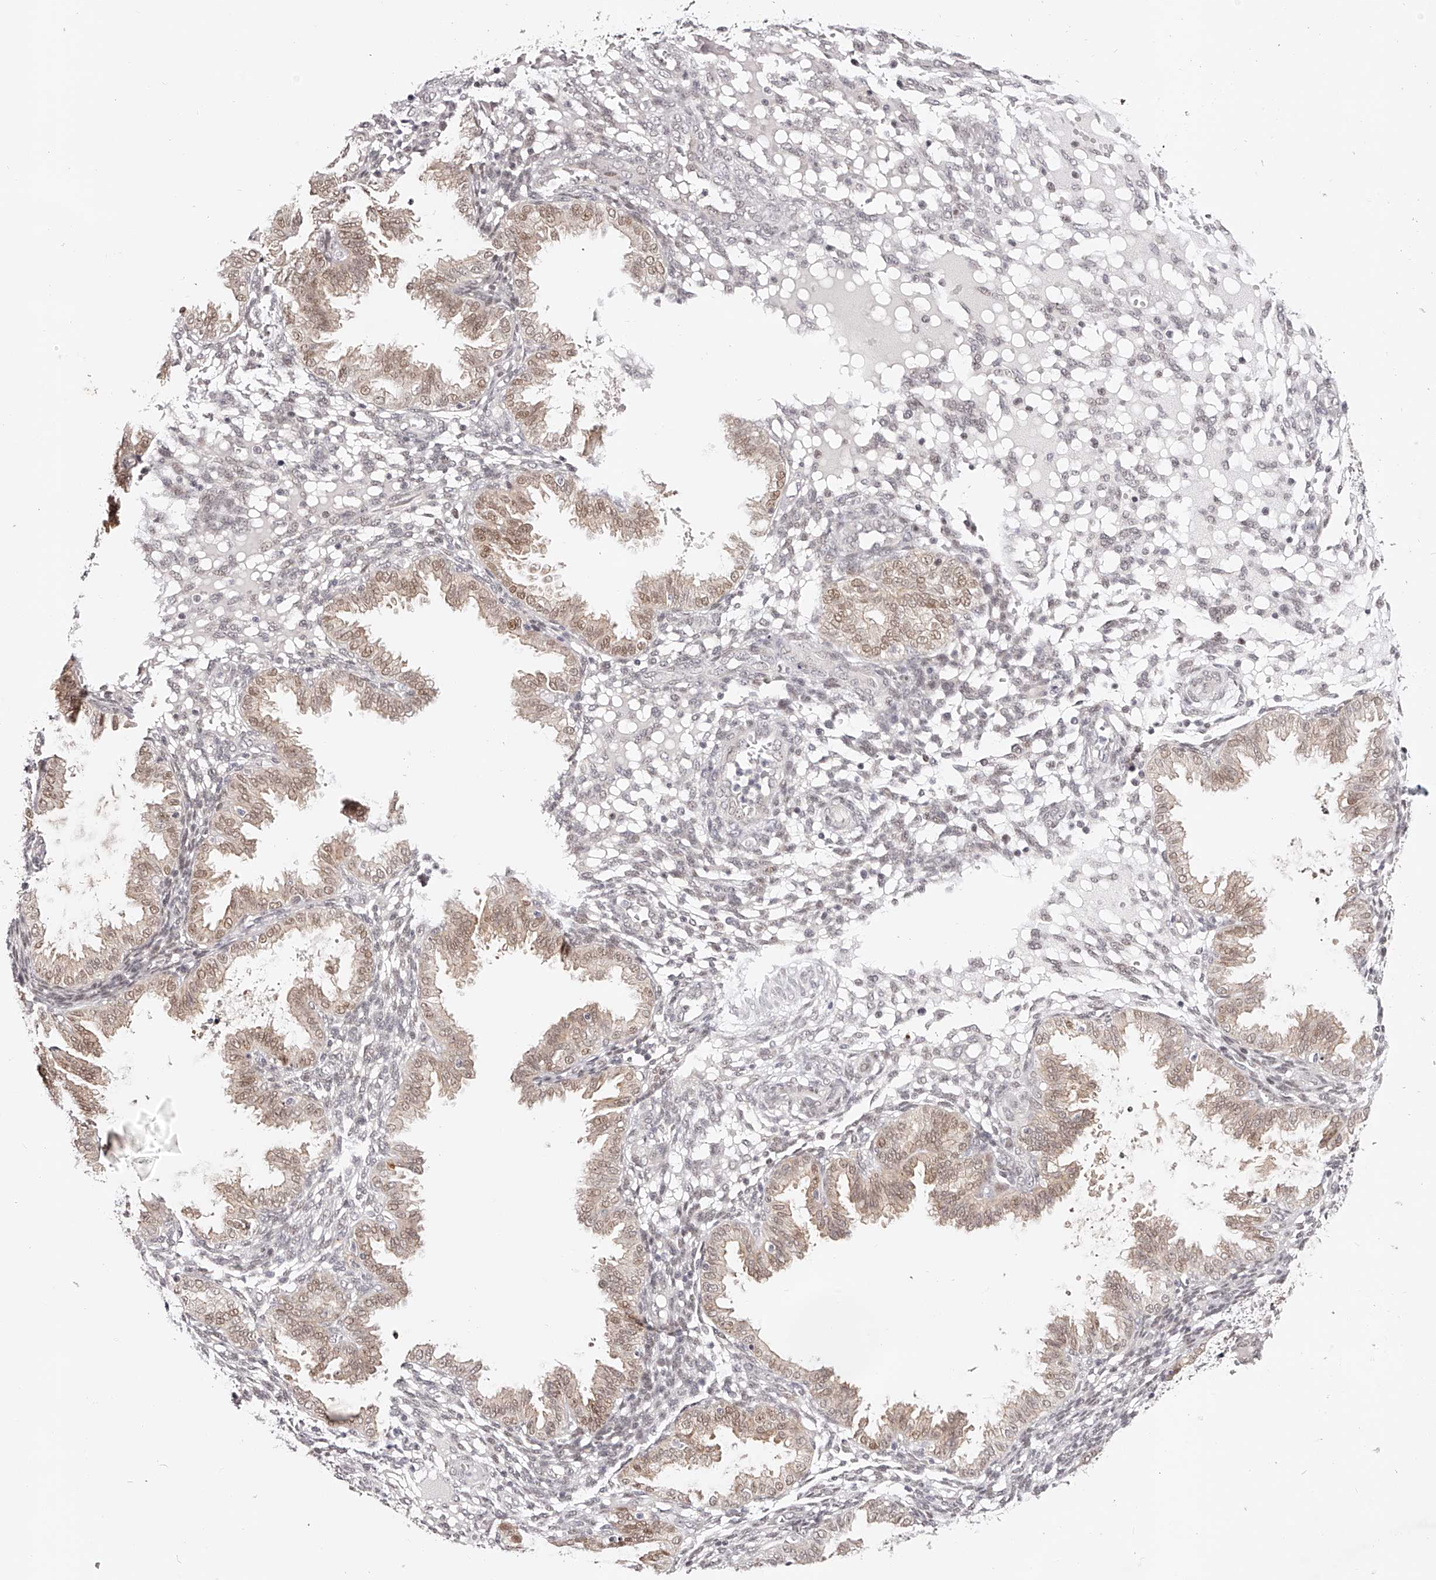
{"staining": {"intensity": "weak", "quantity": "<25%", "location": "nuclear"}, "tissue": "endometrium", "cell_type": "Cells in endometrial stroma", "image_type": "normal", "snomed": [{"axis": "morphology", "description": "Normal tissue, NOS"}, {"axis": "topography", "description": "Endometrium"}], "caption": "Immunohistochemistry (IHC) micrograph of normal endometrium: endometrium stained with DAB (3,3'-diaminobenzidine) reveals no significant protein expression in cells in endometrial stroma.", "gene": "USF3", "patient": {"sex": "female", "age": 33}}